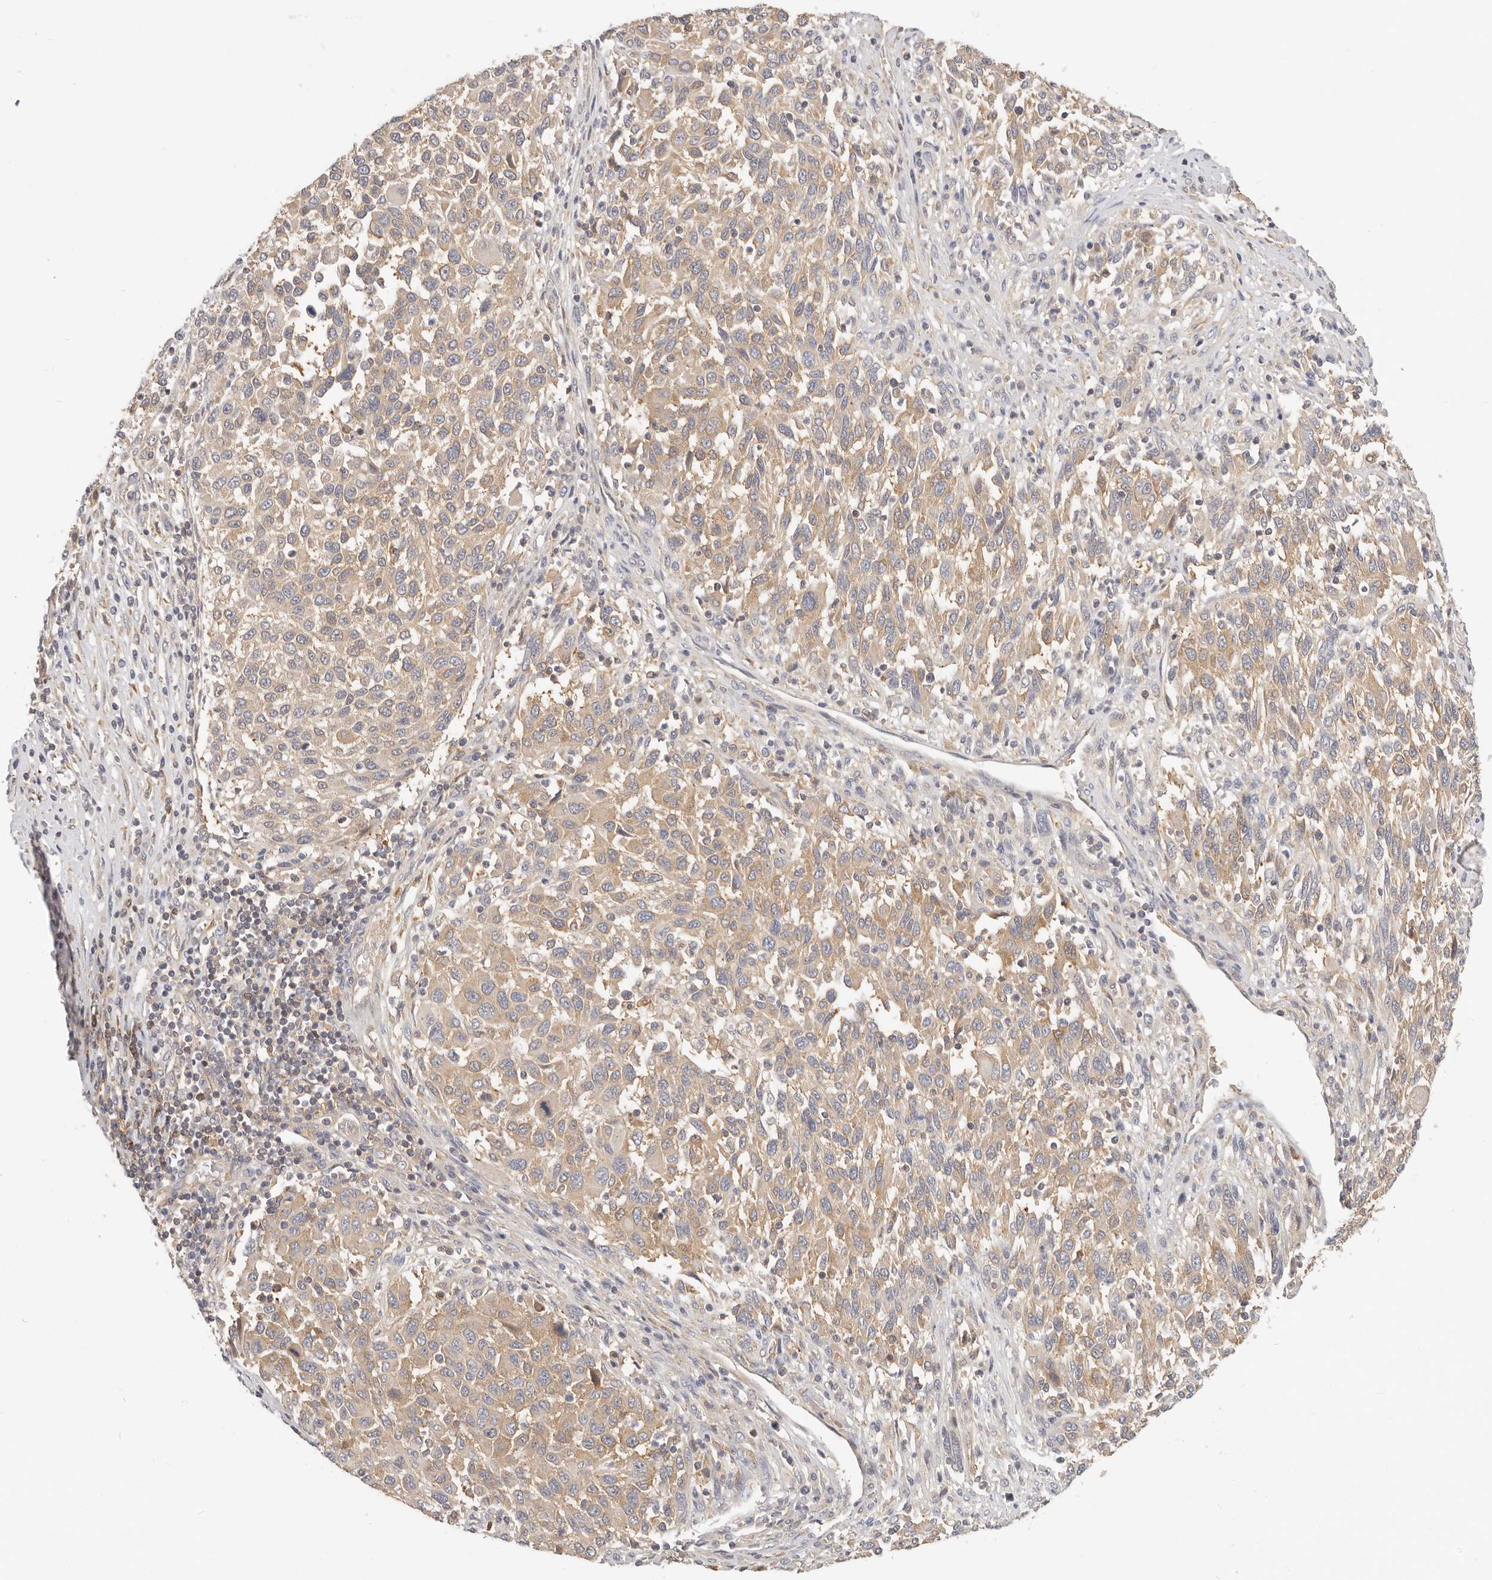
{"staining": {"intensity": "weak", "quantity": ">75%", "location": "cytoplasmic/membranous"}, "tissue": "melanoma", "cell_type": "Tumor cells", "image_type": "cancer", "snomed": [{"axis": "morphology", "description": "Malignant melanoma, Metastatic site"}, {"axis": "topography", "description": "Lymph node"}], "caption": "Protein expression analysis of human malignant melanoma (metastatic site) reveals weak cytoplasmic/membranous expression in about >75% of tumor cells. The staining was performed using DAB (3,3'-diaminobenzidine), with brown indicating positive protein expression. Nuclei are stained blue with hematoxylin.", "gene": "DTNBP1", "patient": {"sex": "male", "age": 61}}